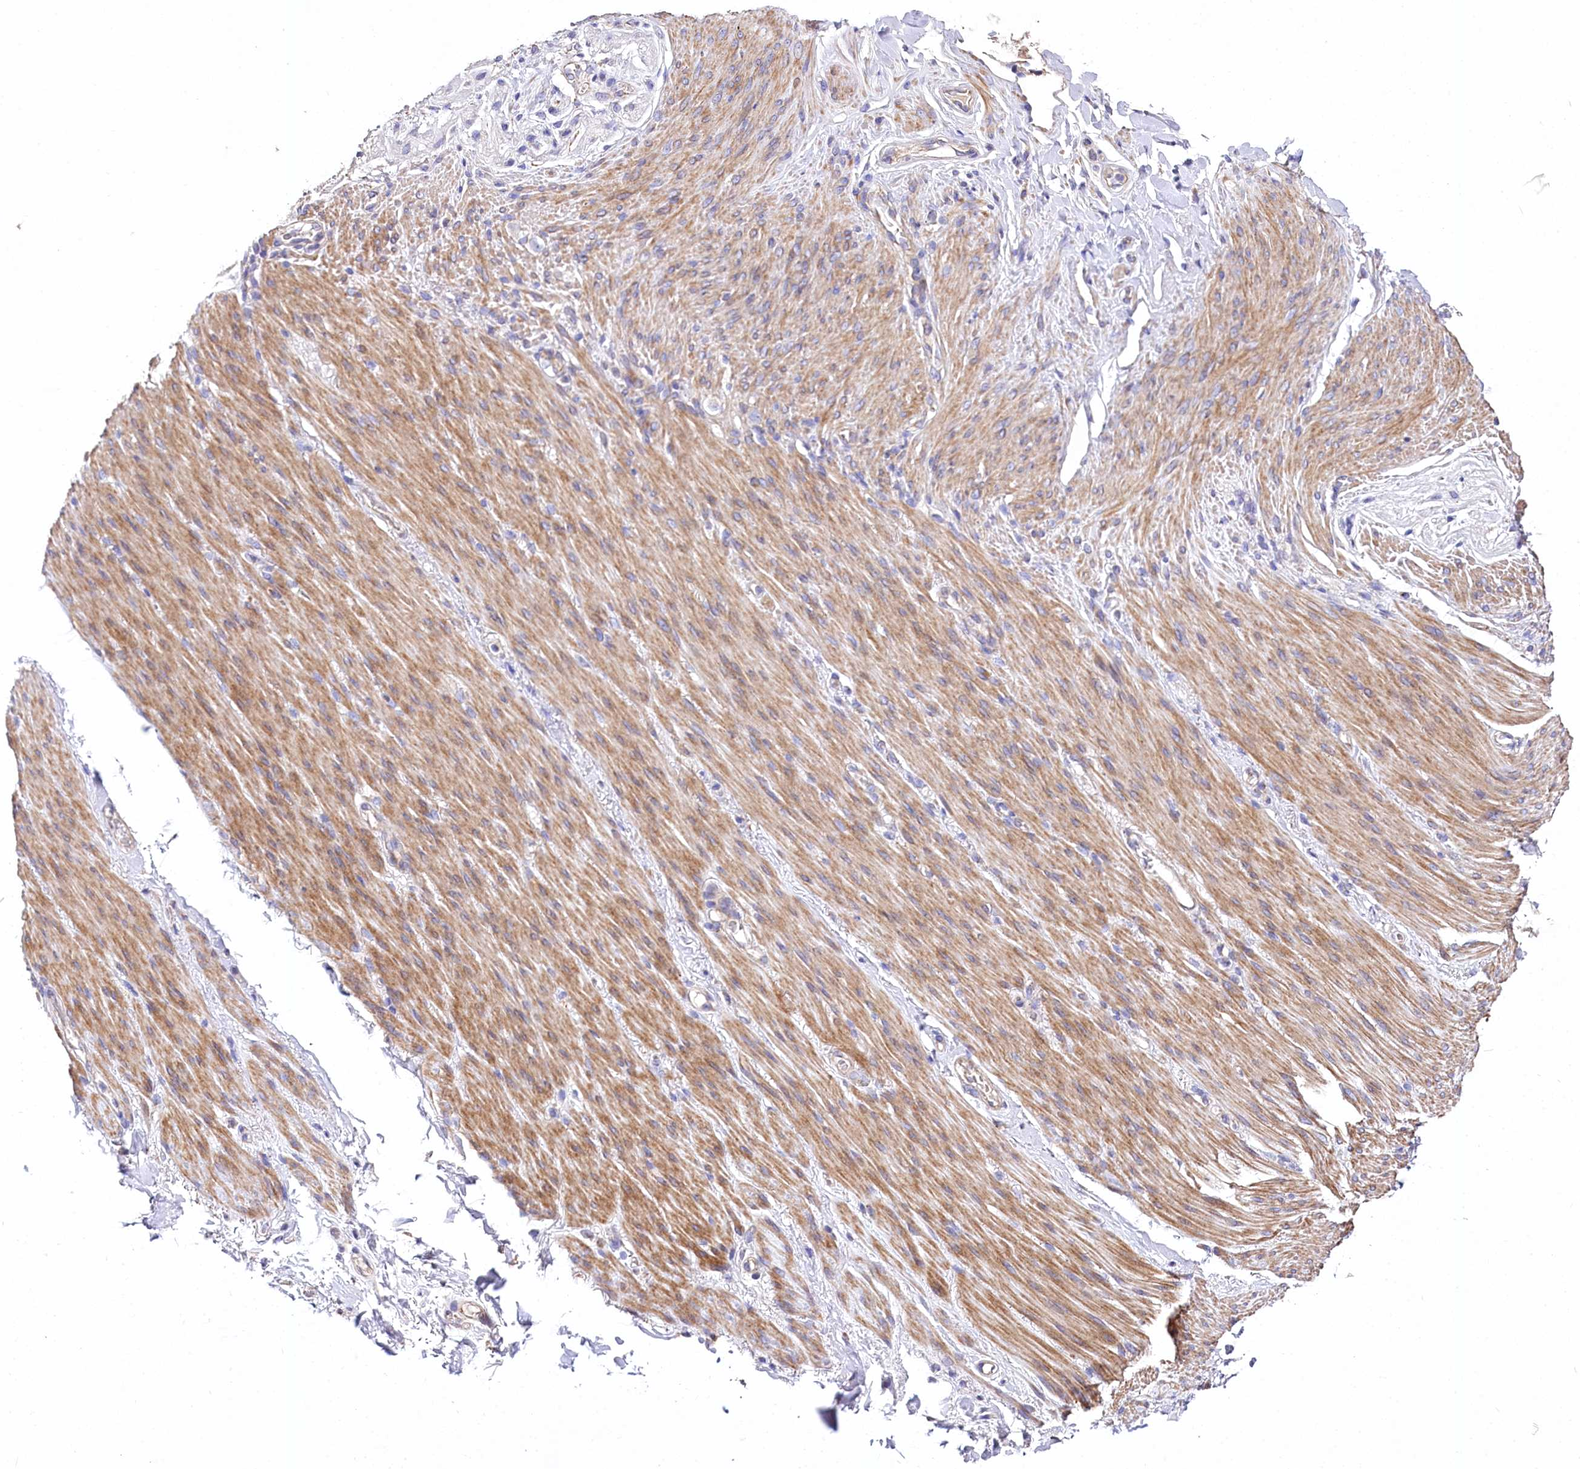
{"staining": {"intensity": "moderate", "quantity": ">75%", "location": "cytoplasmic/membranous,nuclear"}, "tissue": "adipose tissue", "cell_type": "Adipocytes", "image_type": "normal", "snomed": [{"axis": "morphology", "description": "Normal tissue, NOS"}, {"axis": "topography", "description": "Colon"}, {"axis": "topography", "description": "Peripheral nerve tissue"}], "caption": "Protein staining displays moderate cytoplasmic/membranous,nuclear expression in approximately >75% of adipocytes in normal adipose tissue.", "gene": "PTER", "patient": {"sex": "female", "age": 61}}